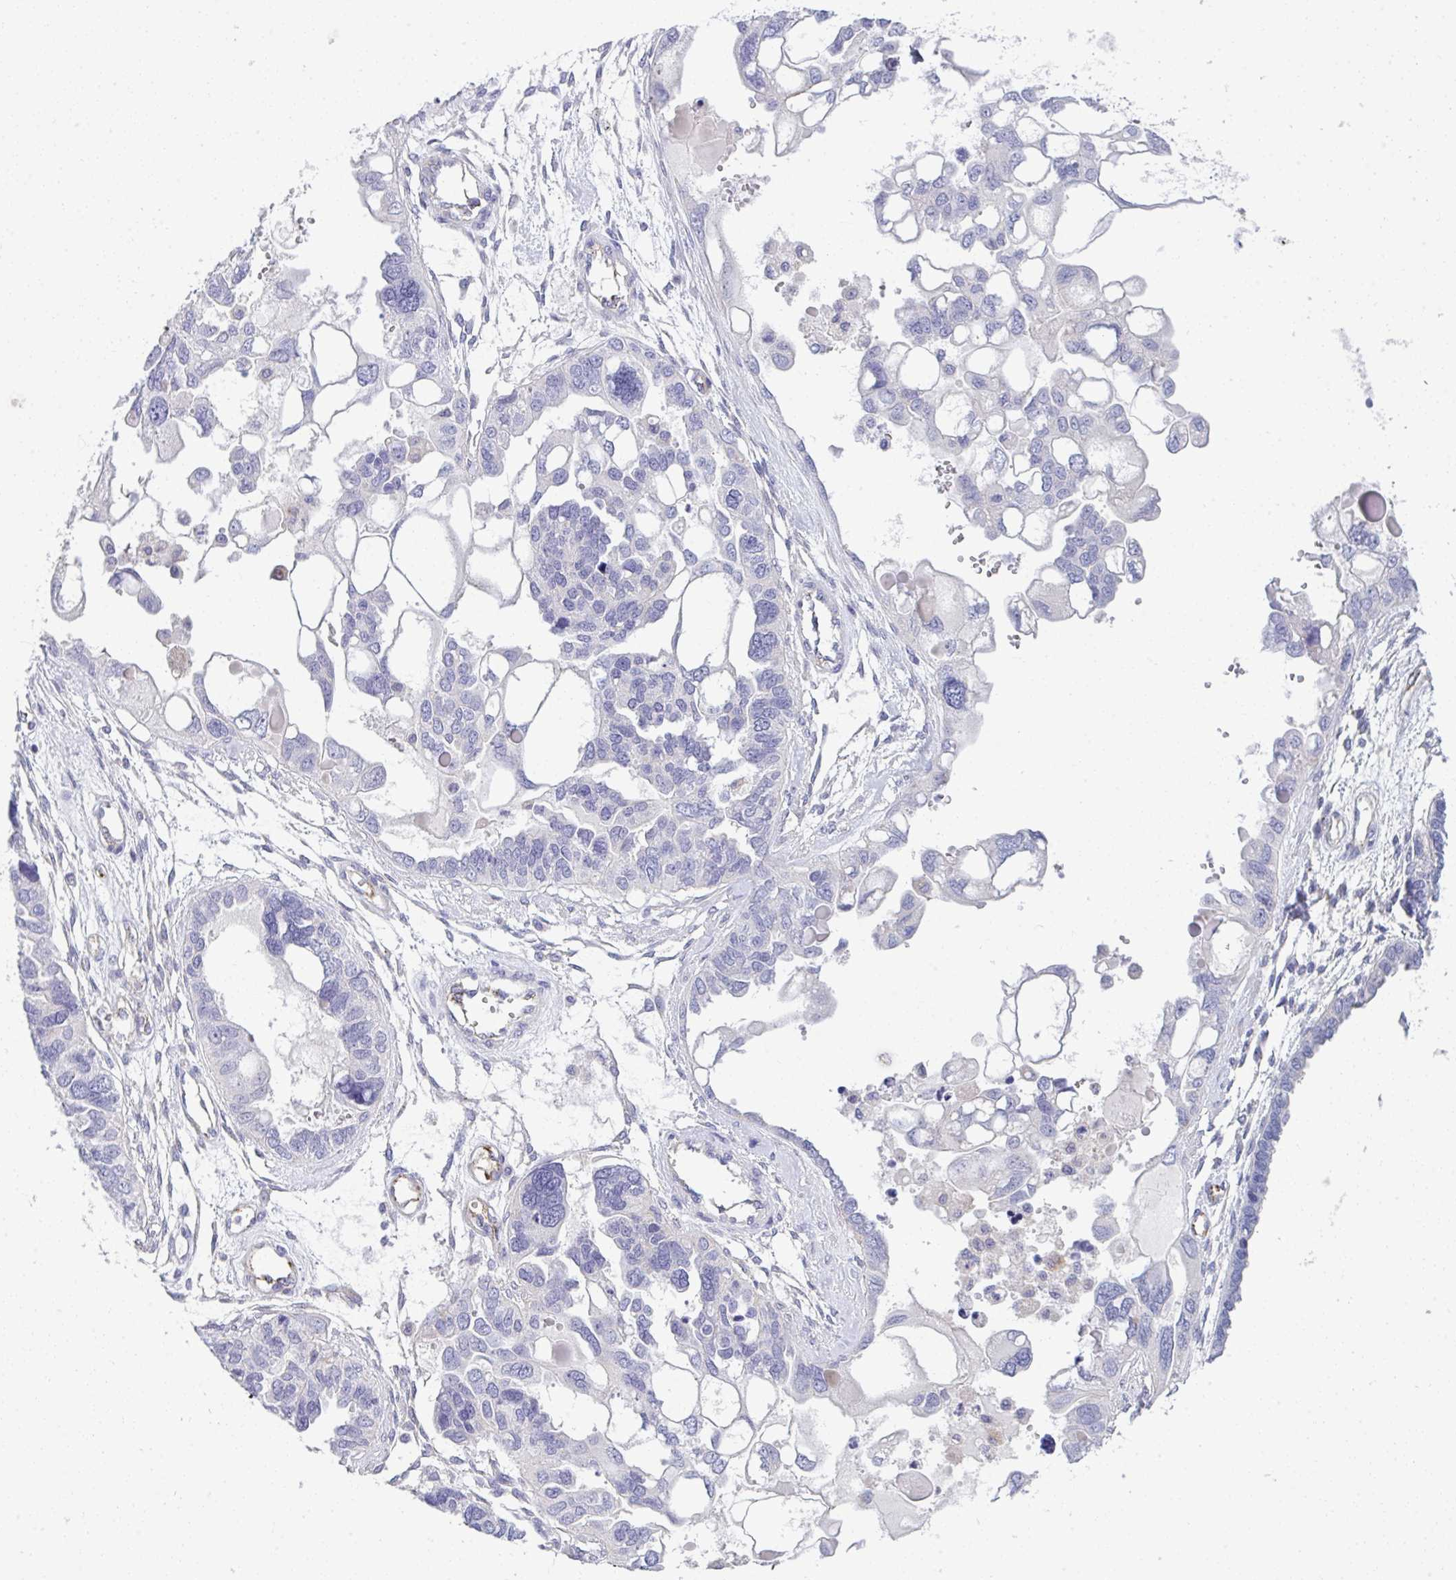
{"staining": {"intensity": "negative", "quantity": "none", "location": "none"}, "tissue": "ovarian cancer", "cell_type": "Tumor cells", "image_type": "cancer", "snomed": [{"axis": "morphology", "description": "Cystadenocarcinoma, serous, NOS"}, {"axis": "topography", "description": "Ovary"}], "caption": "Tumor cells are negative for protein expression in human ovarian cancer. (DAB (3,3'-diaminobenzidine) IHC with hematoxylin counter stain).", "gene": "TOR1AIP2", "patient": {"sex": "female", "age": 51}}